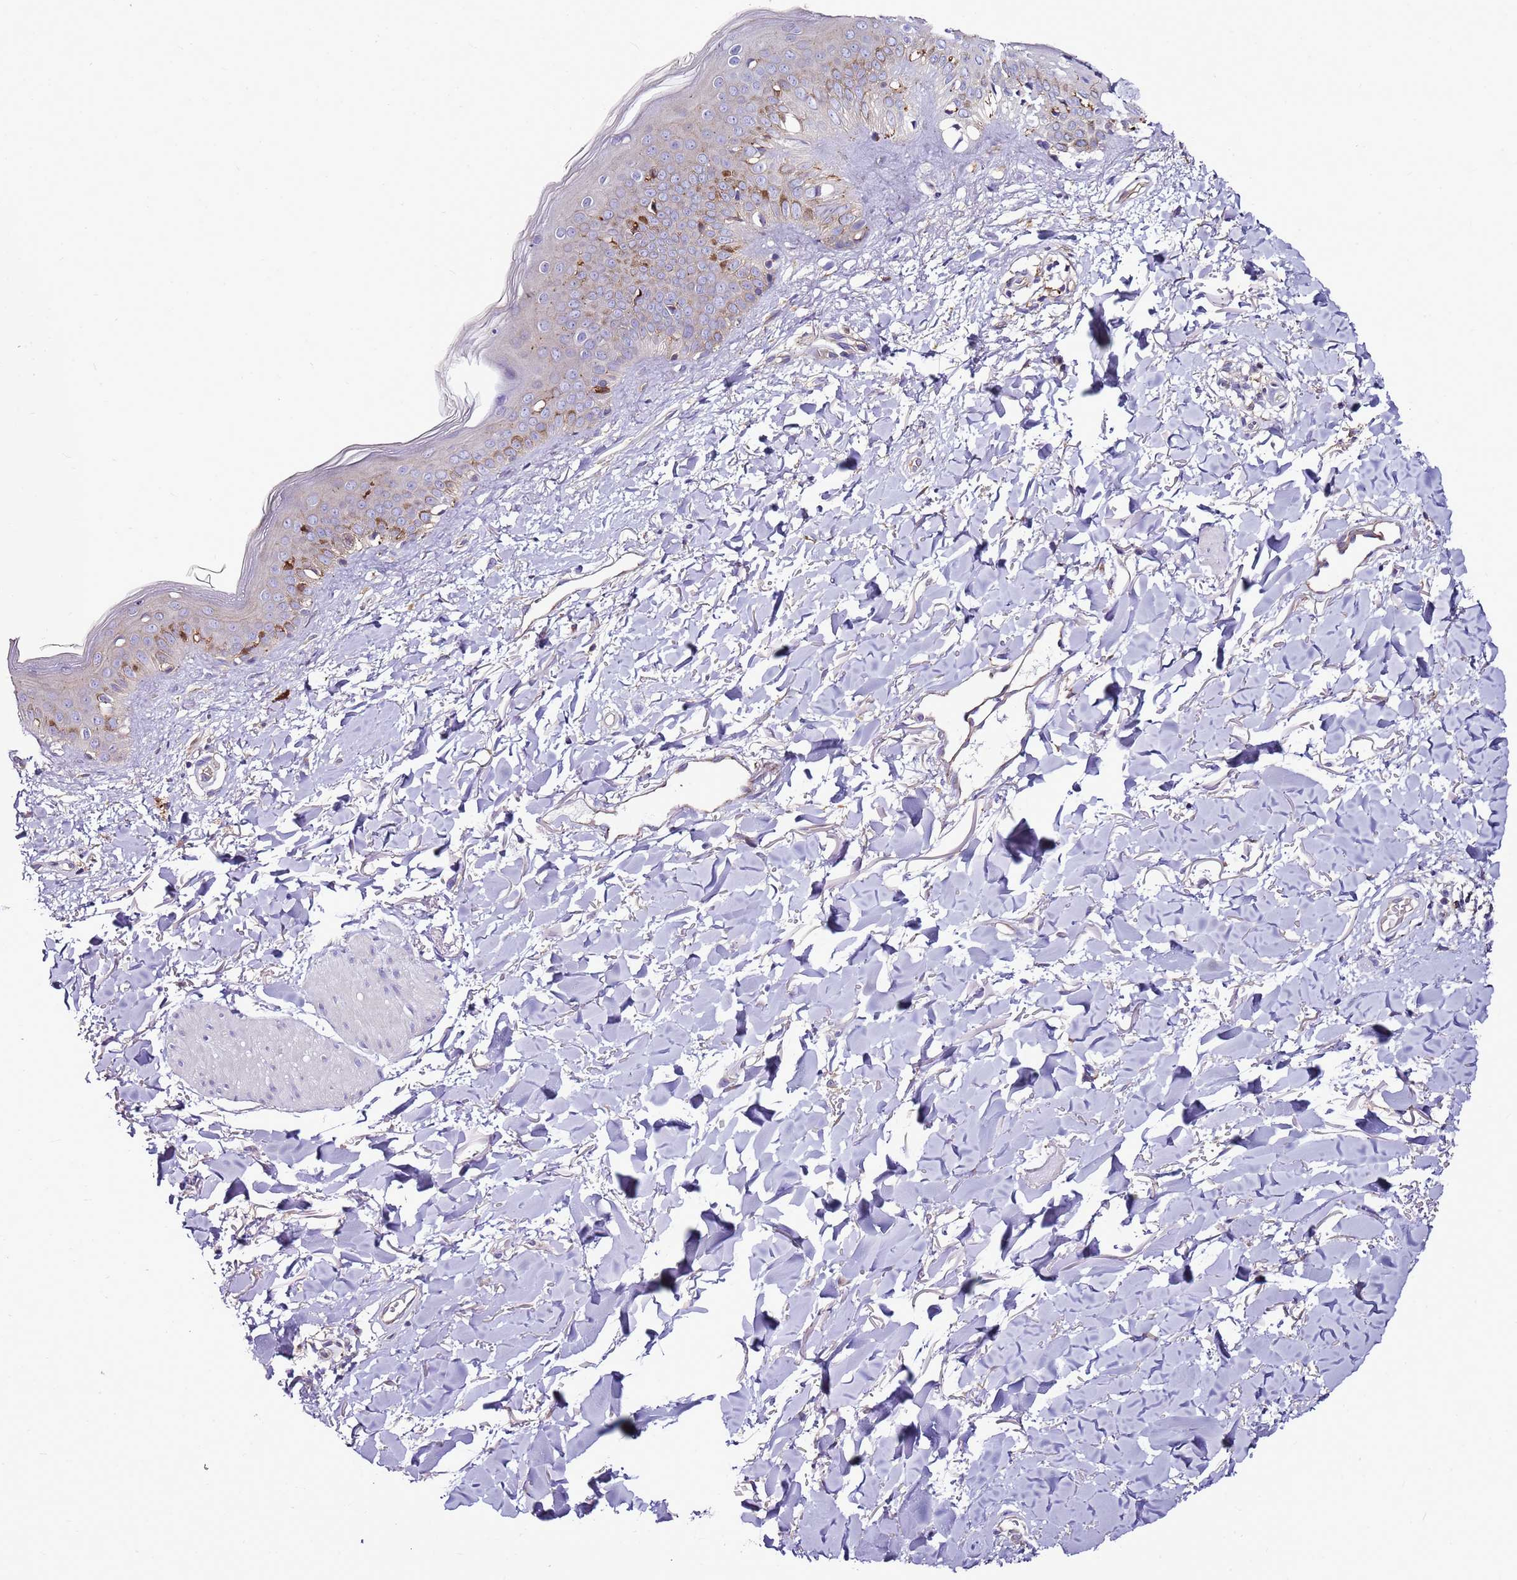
{"staining": {"intensity": "moderate", "quantity": ">75%", "location": "cytoplasmic/membranous"}, "tissue": "skin", "cell_type": "Fibroblasts", "image_type": "normal", "snomed": [{"axis": "morphology", "description": "Normal tissue, NOS"}, {"axis": "topography", "description": "Skin"}], "caption": "Immunohistochemical staining of benign human skin shows >75% levels of moderate cytoplasmic/membranous protein positivity in approximately >75% of fibroblasts. (IHC, brightfield microscopy, high magnification).", "gene": "ATXN2L", "patient": {"sex": "female", "age": 58}}